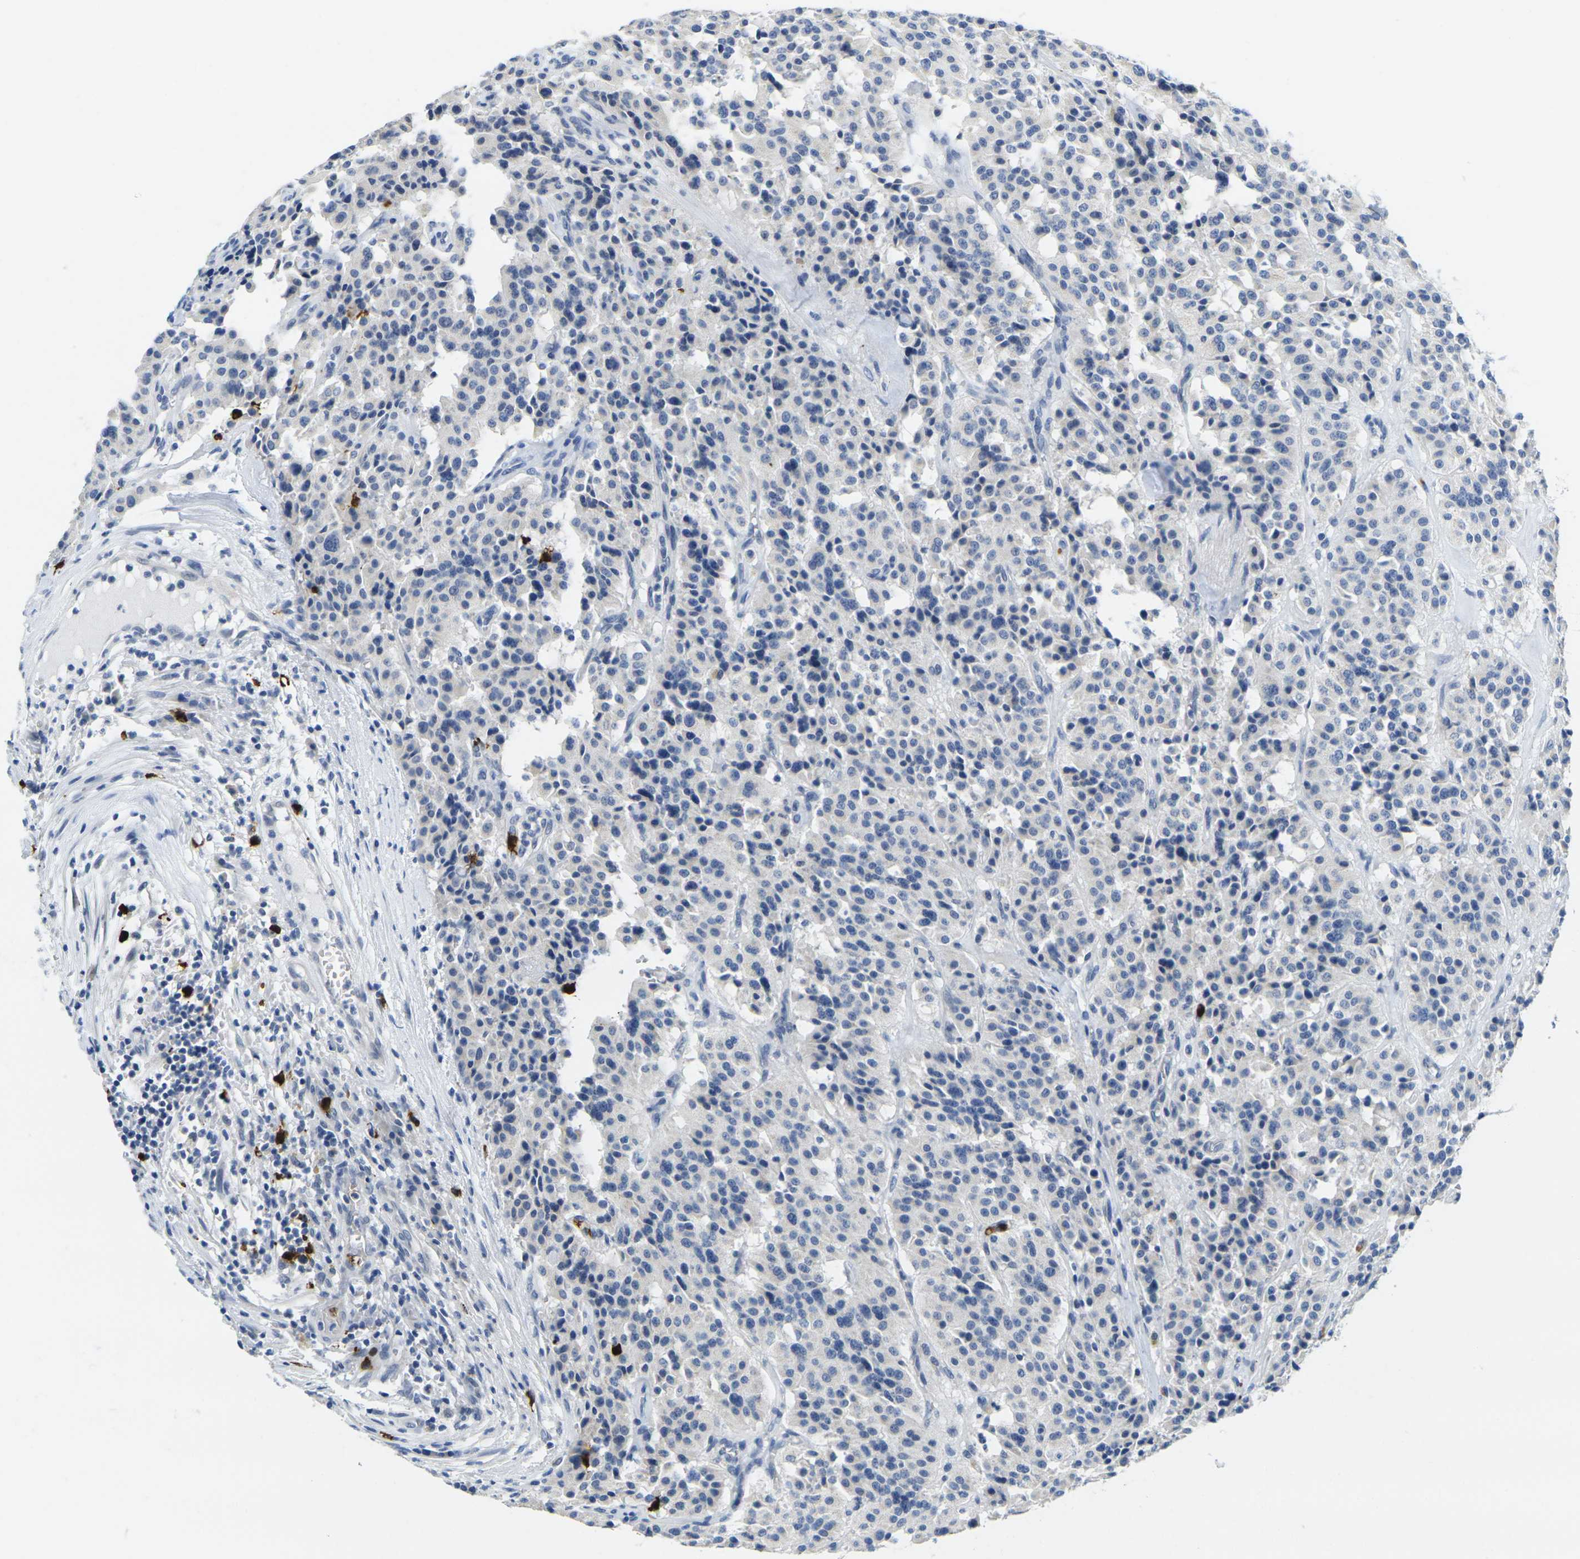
{"staining": {"intensity": "negative", "quantity": "none", "location": "none"}, "tissue": "carcinoid", "cell_type": "Tumor cells", "image_type": "cancer", "snomed": [{"axis": "morphology", "description": "Carcinoid, malignant, NOS"}, {"axis": "topography", "description": "Lung"}], "caption": "A high-resolution micrograph shows immunohistochemistry (IHC) staining of carcinoid (malignant), which demonstrates no significant expression in tumor cells.", "gene": "GPR15", "patient": {"sex": "male", "age": 30}}